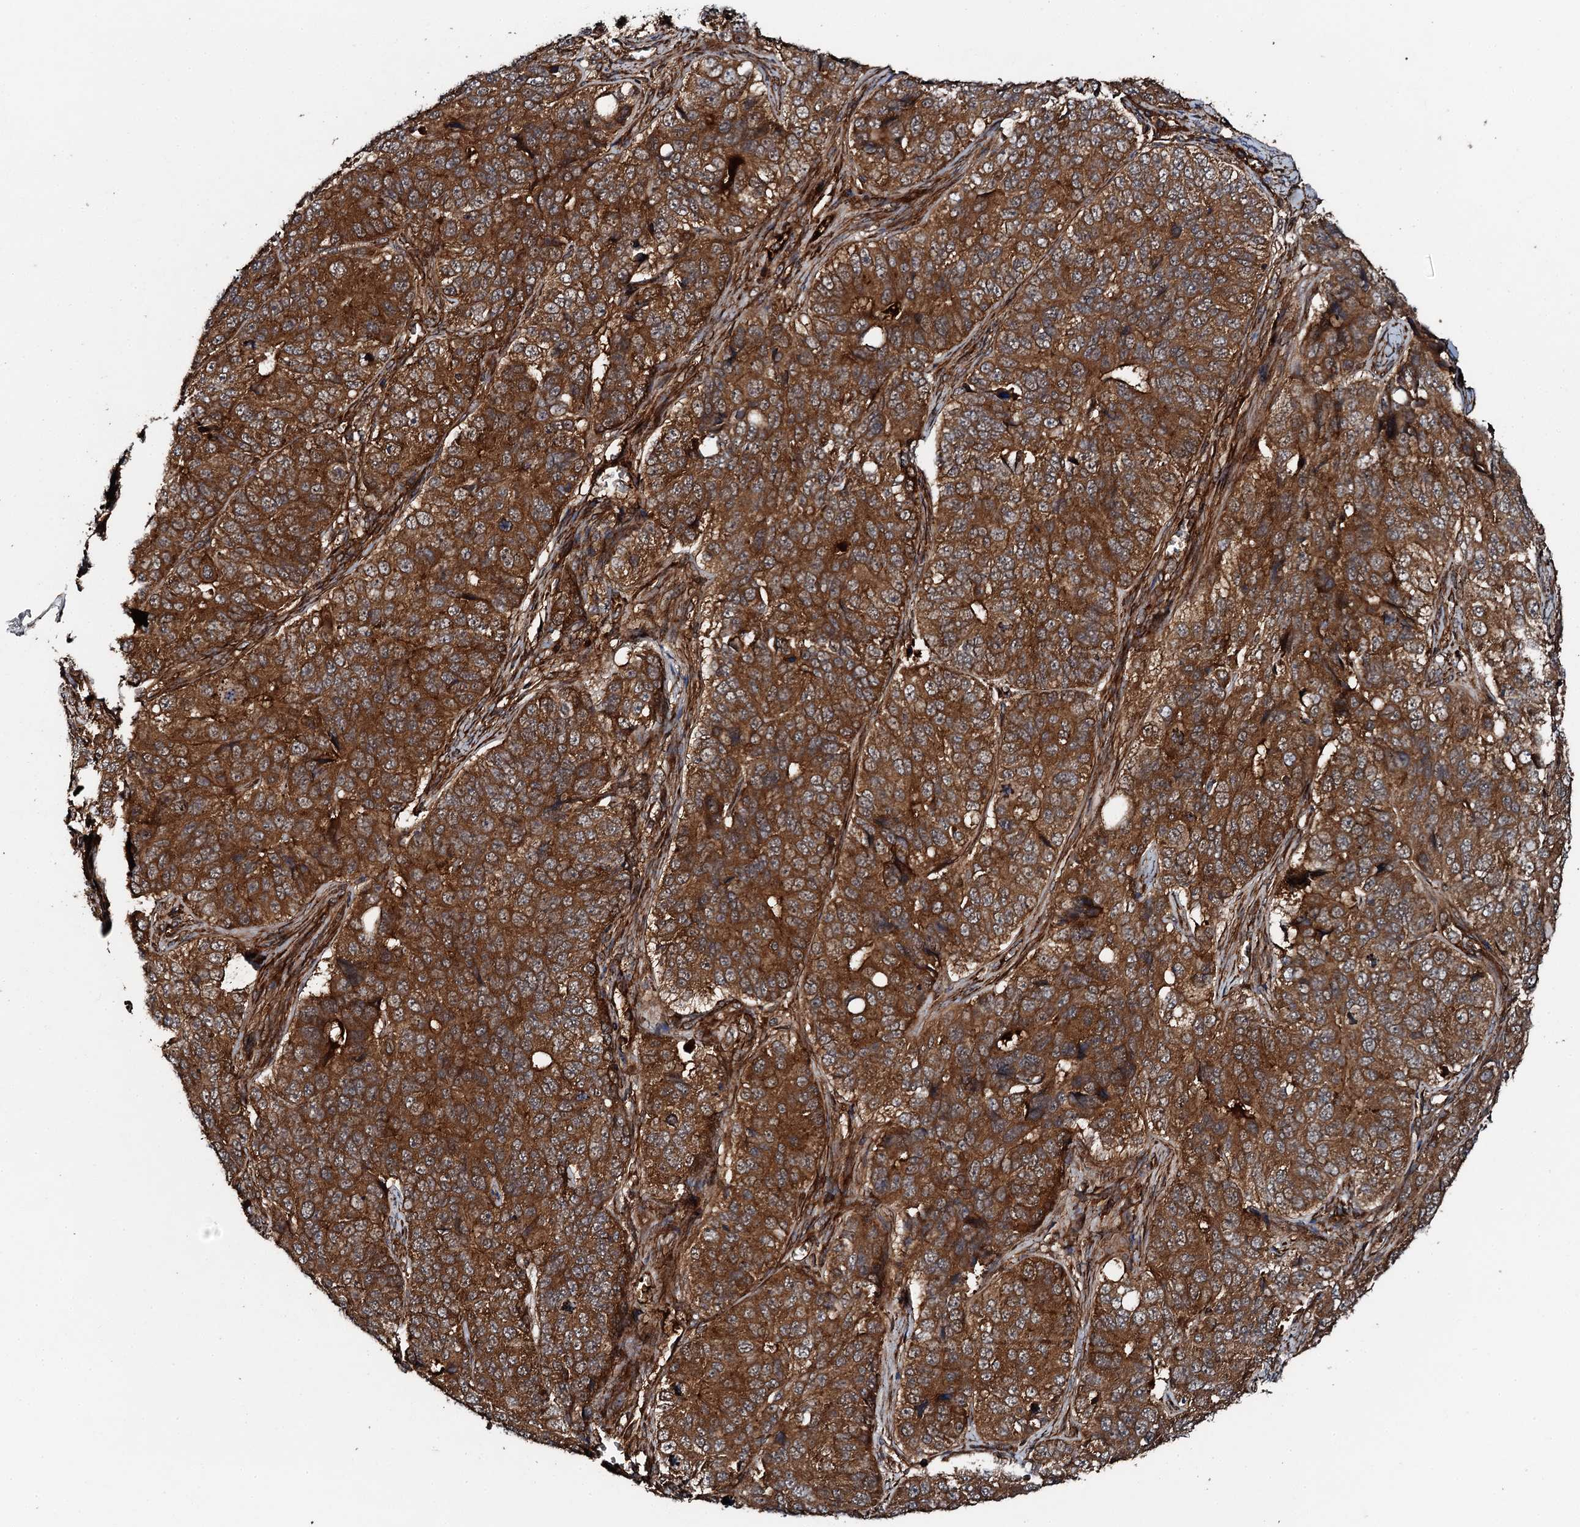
{"staining": {"intensity": "strong", "quantity": ">75%", "location": "cytoplasmic/membranous"}, "tissue": "ovarian cancer", "cell_type": "Tumor cells", "image_type": "cancer", "snomed": [{"axis": "morphology", "description": "Carcinoma, endometroid"}, {"axis": "topography", "description": "Ovary"}], "caption": "The immunohistochemical stain labels strong cytoplasmic/membranous positivity in tumor cells of ovarian endometroid carcinoma tissue. (DAB (3,3'-diaminobenzidine) = brown stain, brightfield microscopy at high magnification).", "gene": "FLYWCH1", "patient": {"sex": "female", "age": 51}}